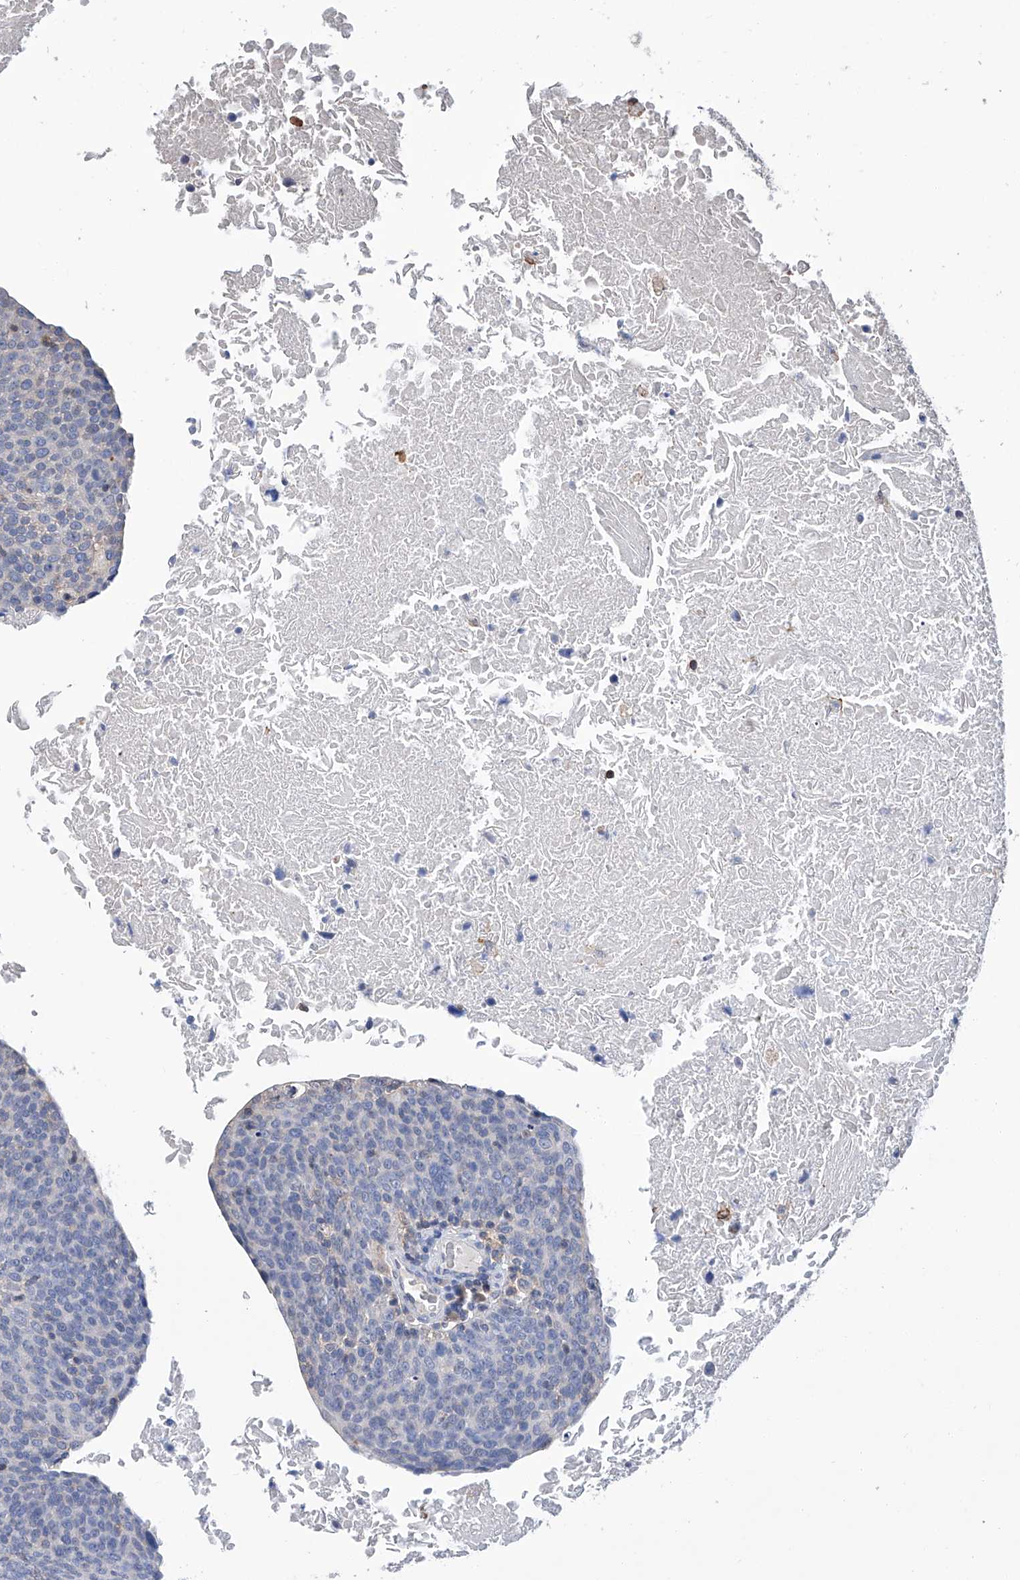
{"staining": {"intensity": "negative", "quantity": "none", "location": "none"}, "tissue": "head and neck cancer", "cell_type": "Tumor cells", "image_type": "cancer", "snomed": [{"axis": "morphology", "description": "Squamous cell carcinoma, NOS"}, {"axis": "morphology", "description": "Squamous cell carcinoma, metastatic, NOS"}, {"axis": "topography", "description": "Lymph node"}, {"axis": "topography", "description": "Head-Neck"}], "caption": "The image exhibits no staining of tumor cells in head and neck squamous cell carcinoma. (Brightfield microscopy of DAB IHC at high magnification).", "gene": "GPT", "patient": {"sex": "male", "age": 62}}